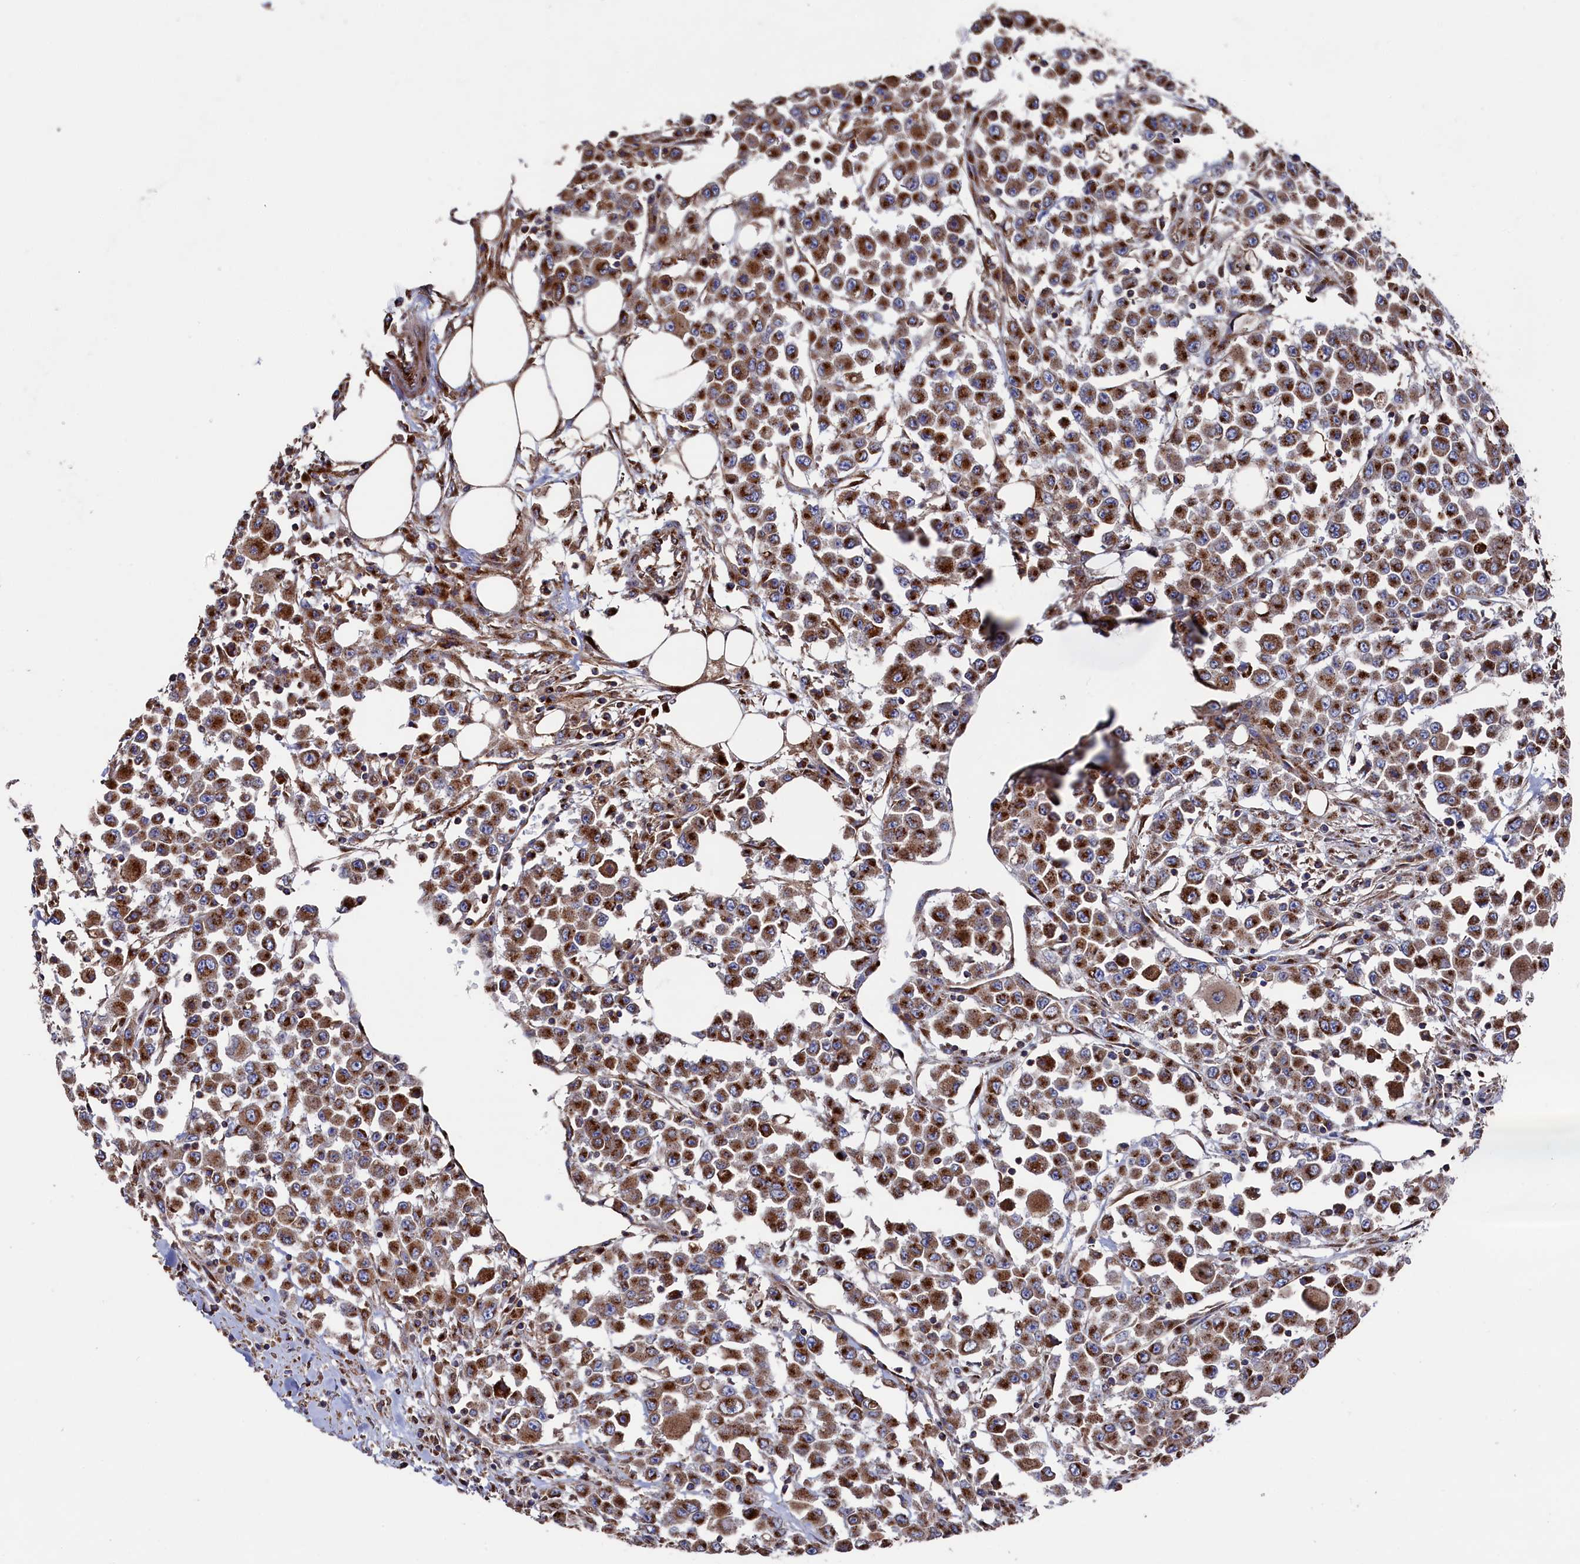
{"staining": {"intensity": "strong", "quantity": ">75%", "location": "cytoplasmic/membranous"}, "tissue": "colorectal cancer", "cell_type": "Tumor cells", "image_type": "cancer", "snomed": [{"axis": "morphology", "description": "Adenocarcinoma, NOS"}, {"axis": "topography", "description": "Colon"}], "caption": "Brown immunohistochemical staining in human colorectal cancer demonstrates strong cytoplasmic/membranous positivity in about >75% of tumor cells.", "gene": "PRRC1", "patient": {"sex": "male", "age": 51}}